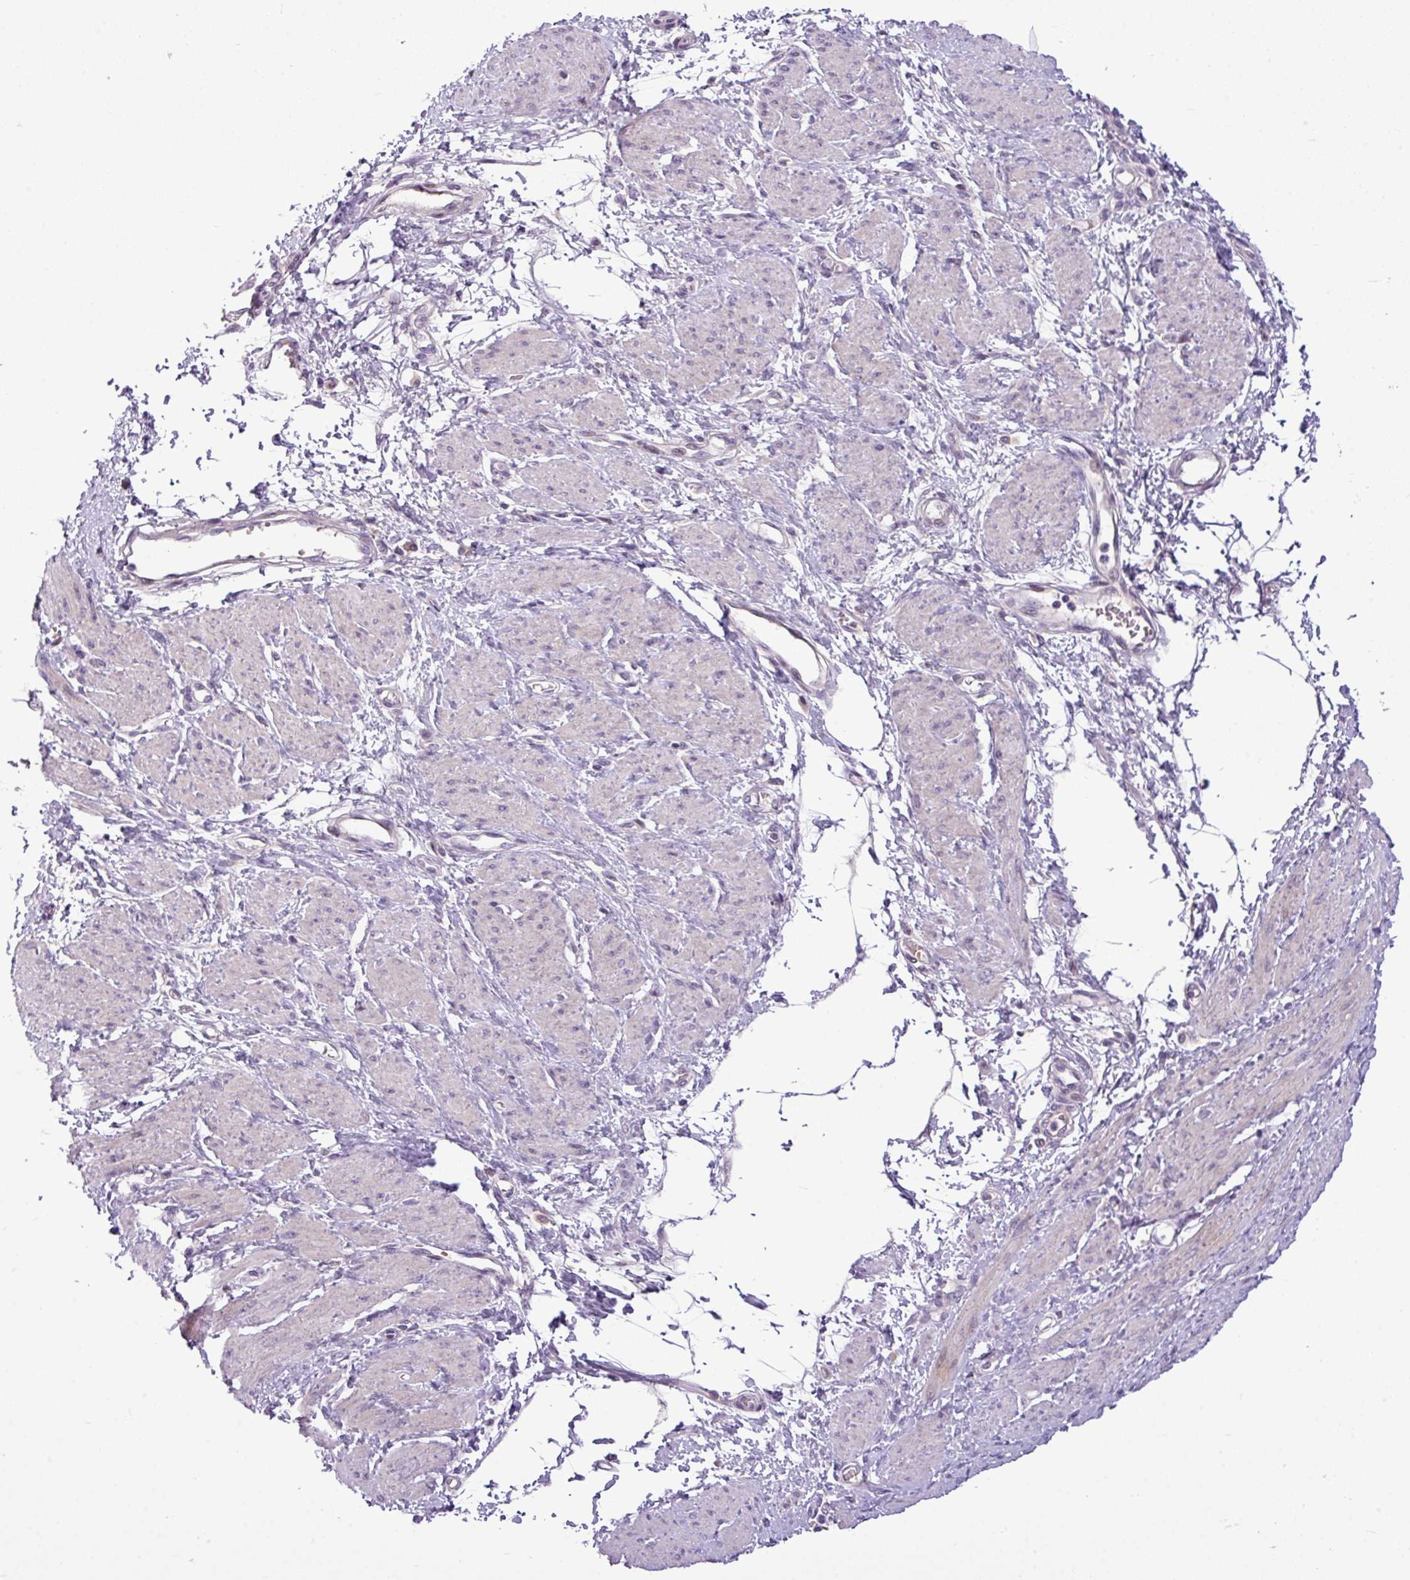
{"staining": {"intensity": "negative", "quantity": "none", "location": "none"}, "tissue": "smooth muscle", "cell_type": "Smooth muscle cells", "image_type": "normal", "snomed": [{"axis": "morphology", "description": "Normal tissue, NOS"}, {"axis": "topography", "description": "Smooth muscle"}, {"axis": "topography", "description": "Uterus"}], "caption": "Smooth muscle stained for a protein using immunohistochemistry (IHC) displays no staining smooth muscle cells.", "gene": "IL17A", "patient": {"sex": "female", "age": 39}}